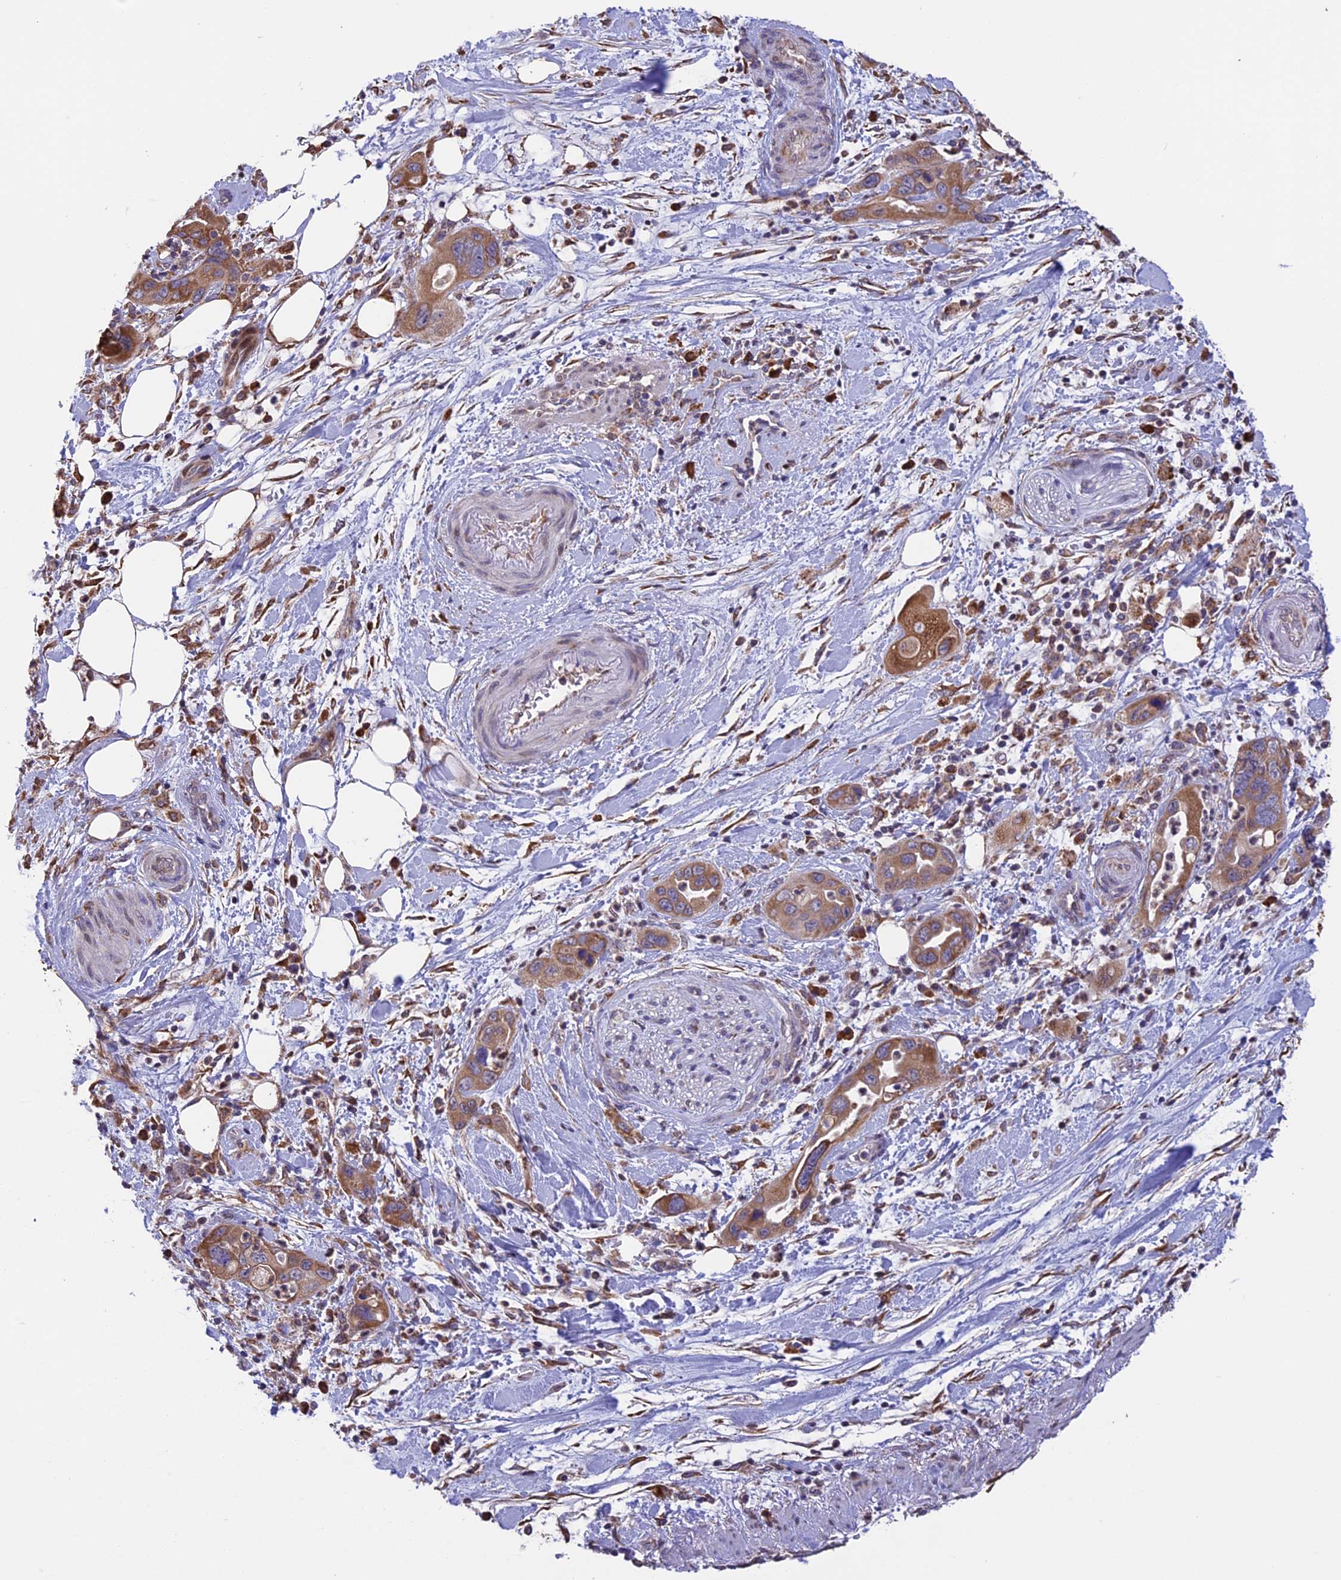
{"staining": {"intensity": "moderate", "quantity": ">75%", "location": "cytoplasmic/membranous"}, "tissue": "pancreatic cancer", "cell_type": "Tumor cells", "image_type": "cancer", "snomed": [{"axis": "morphology", "description": "Adenocarcinoma, NOS"}, {"axis": "topography", "description": "Pancreas"}], "caption": "Pancreatic adenocarcinoma stained with a protein marker demonstrates moderate staining in tumor cells.", "gene": "DMRTA2", "patient": {"sex": "female", "age": 71}}